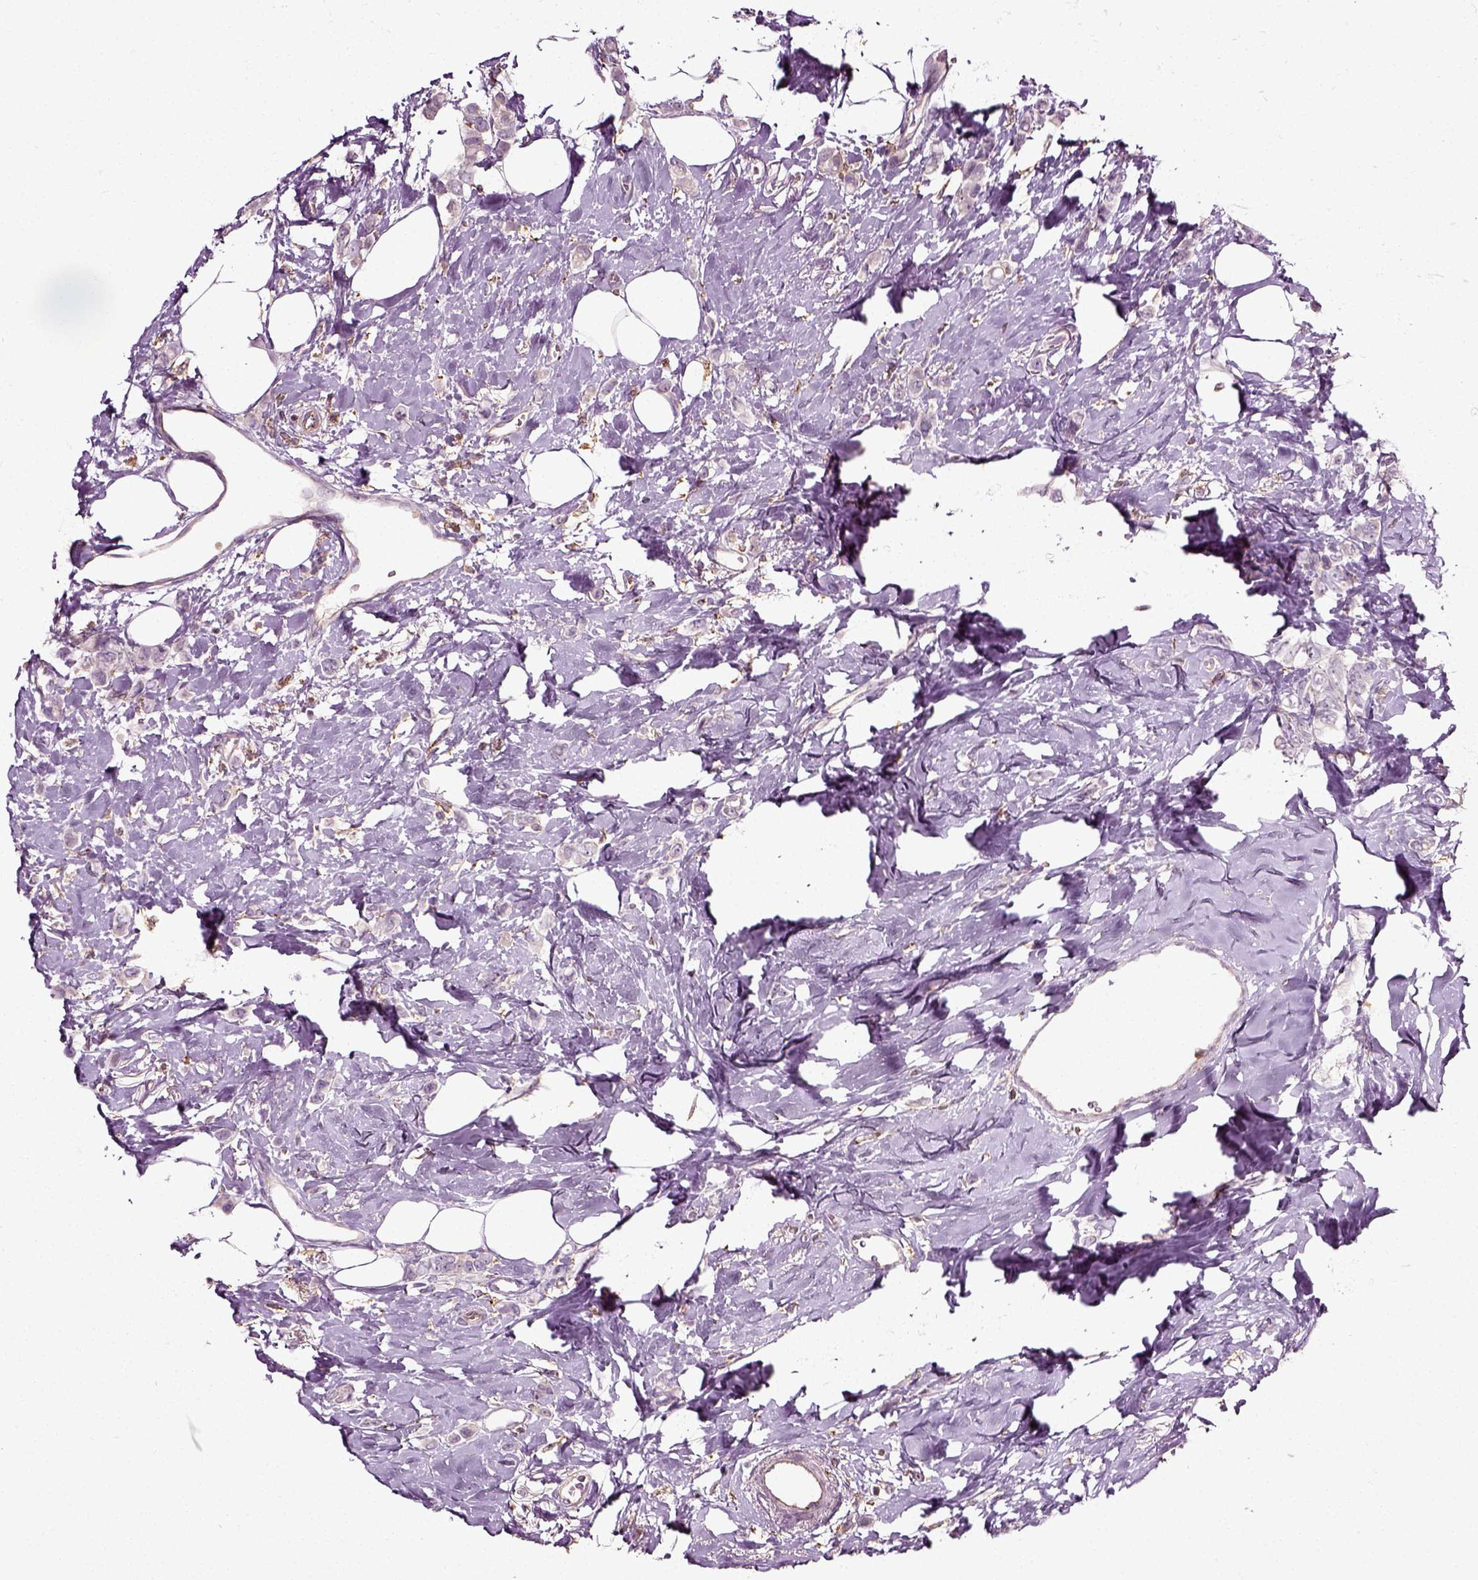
{"staining": {"intensity": "negative", "quantity": "none", "location": "none"}, "tissue": "breast cancer", "cell_type": "Tumor cells", "image_type": "cancer", "snomed": [{"axis": "morphology", "description": "Lobular carcinoma"}, {"axis": "topography", "description": "Breast"}], "caption": "Immunohistochemistry image of breast cancer stained for a protein (brown), which demonstrates no positivity in tumor cells.", "gene": "RHOF", "patient": {"sex": "female", "age": 66}}